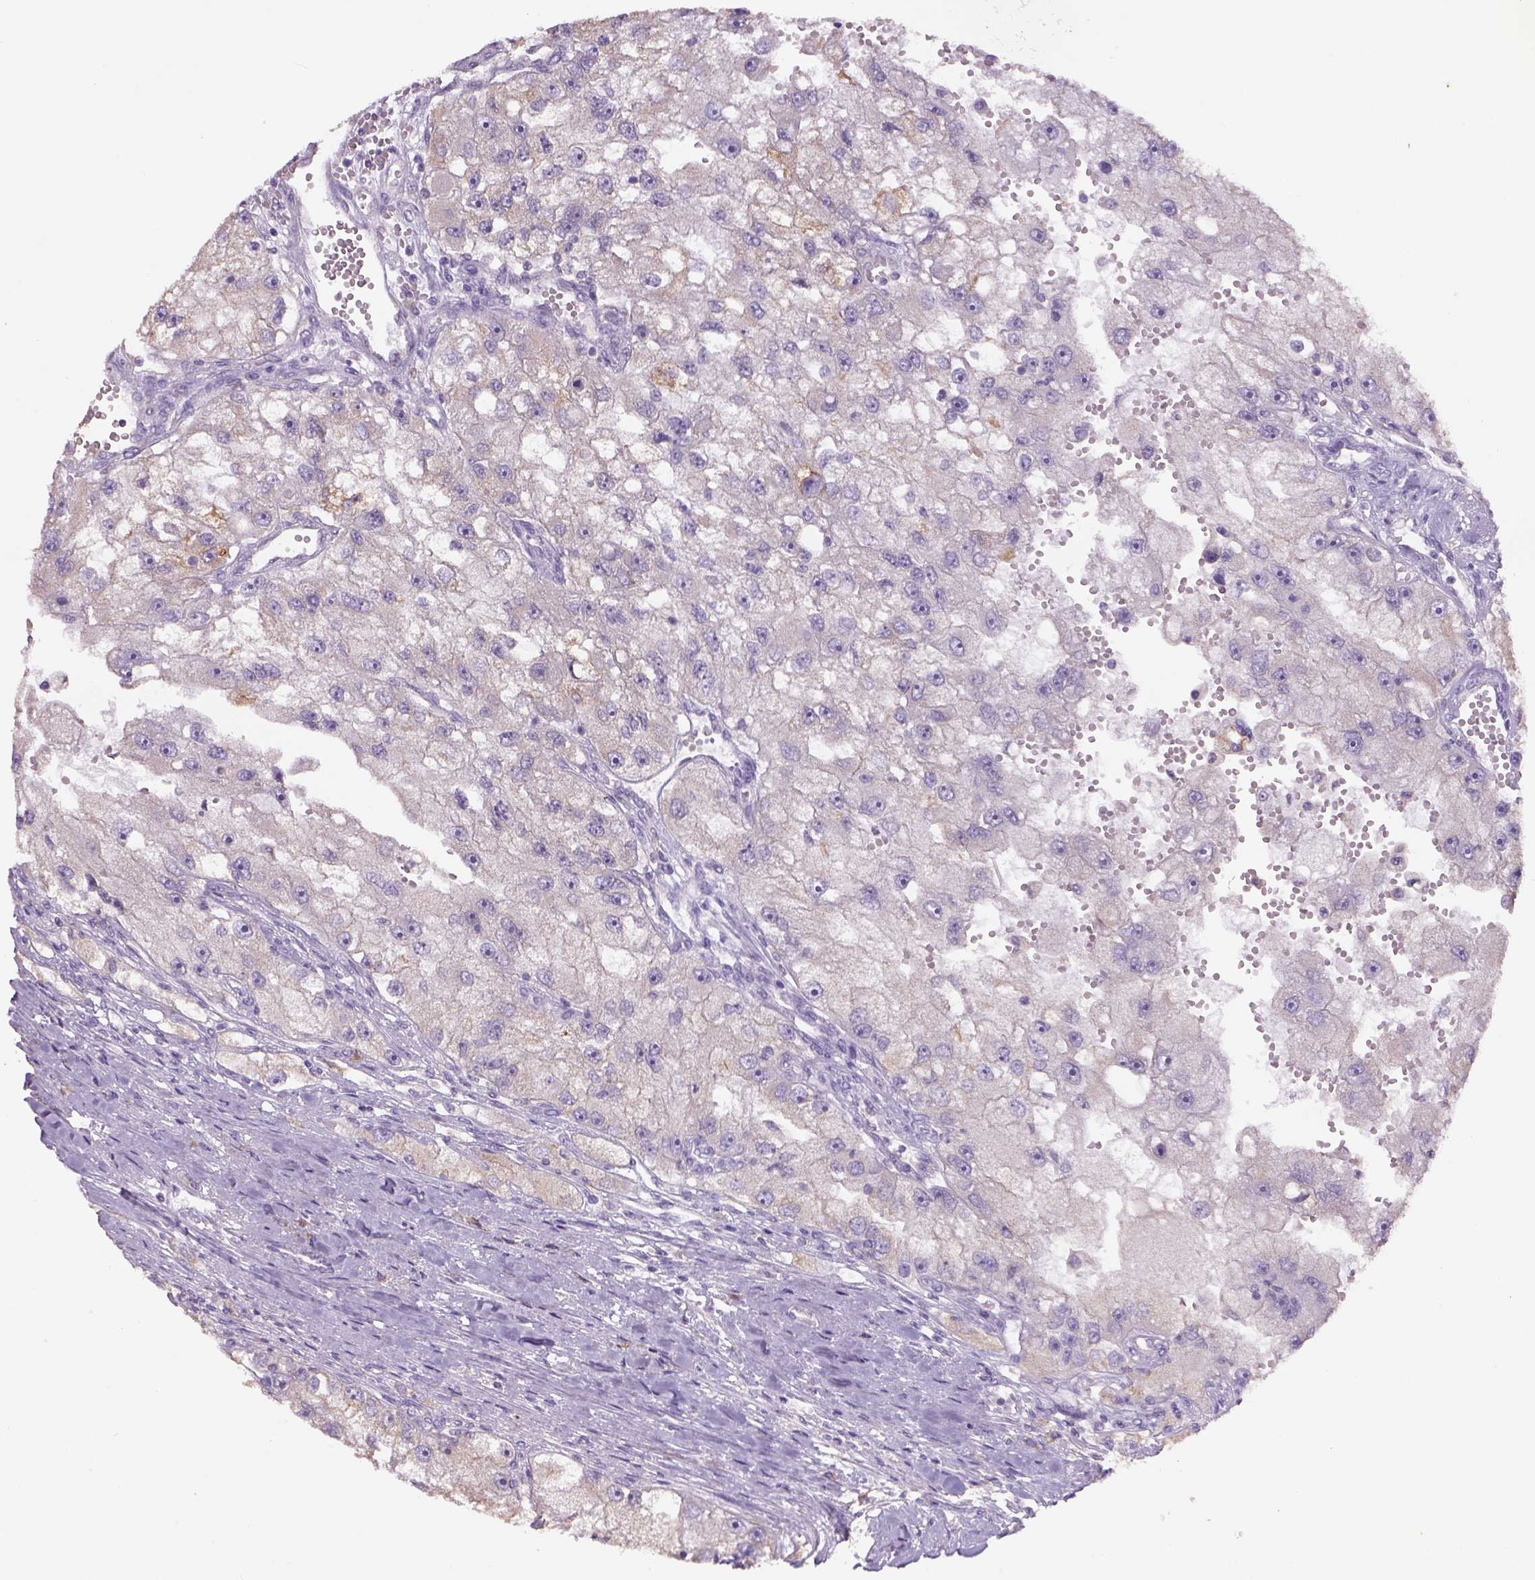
{"staining": {"intensity": "negative", "quantity": "none", "location": "none"}, "tissue": "renal cancer", "cell_type": "Tumor cells", "image_type": "cancer", "snomed": [{"axis": "morphology", "description": "Adenocarcinoma, NOS"}, {"axis": "topography", "description": "Kidney"}], "caption": "Tumor cells are negative for brown protein staining in renal cancer.", "gene": "NAALAD2", "patient": {"sex": "male", "age": 63}}